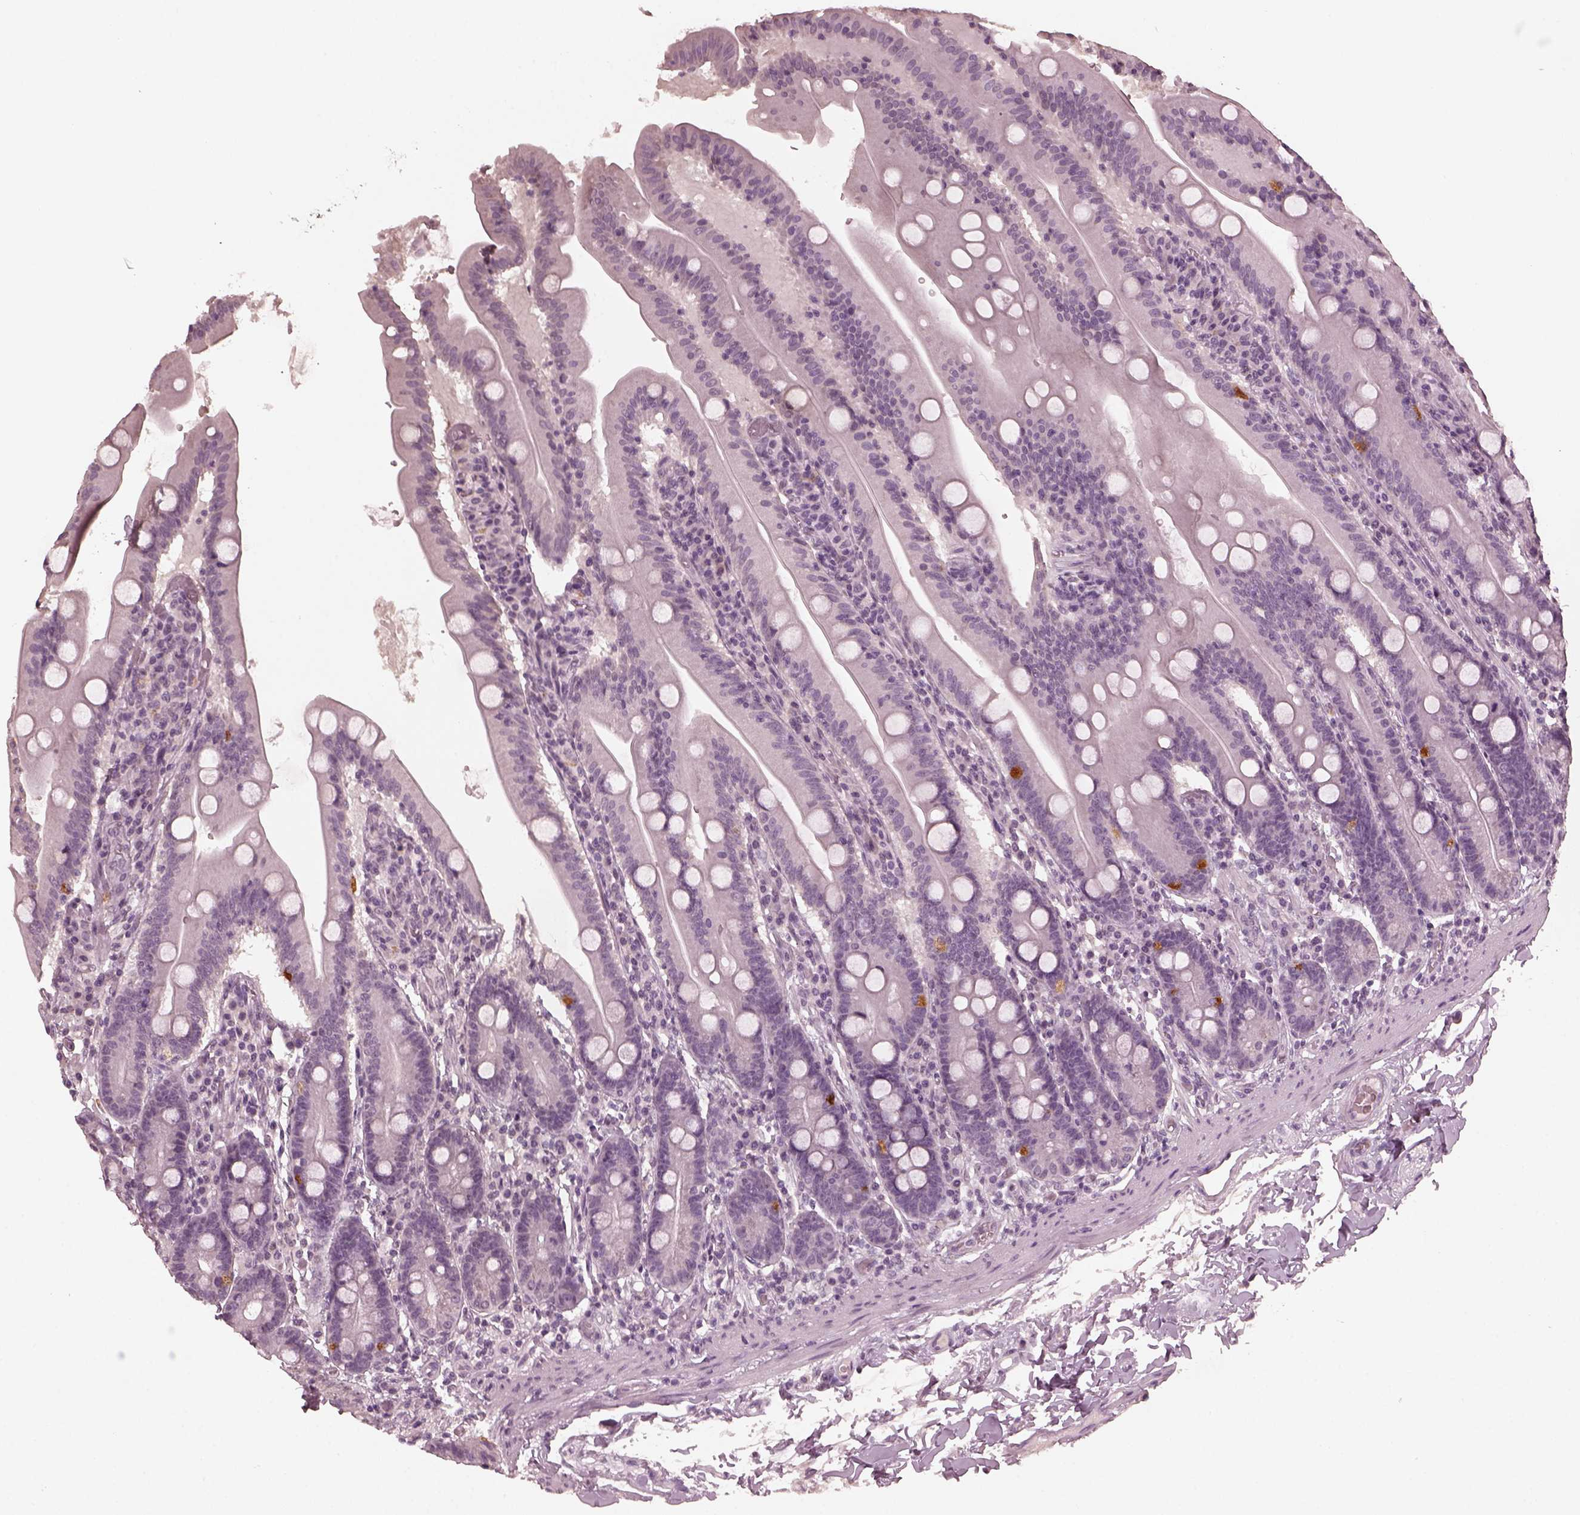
{"staining": {"intensity": "moderate", "quantity": "<25%", "location": "cytoplasmic/membranous"}, "tissue": "small intestine", "cell_type": "Glandular cells", "image_type": "normal", "snomed": [{"axis": "morphology", "description": "Normal tissue, NOS"}, {"axis": "topography", "description": "Small intestine"}], "caption": "Immunohistochemical staining of normal human small intestine reveals moderate cytoplasmic/membranous protein positivity in about <25% of glandular cells.", "gene": "KRT79", "patient": {"sex": "male", "age": 37}}